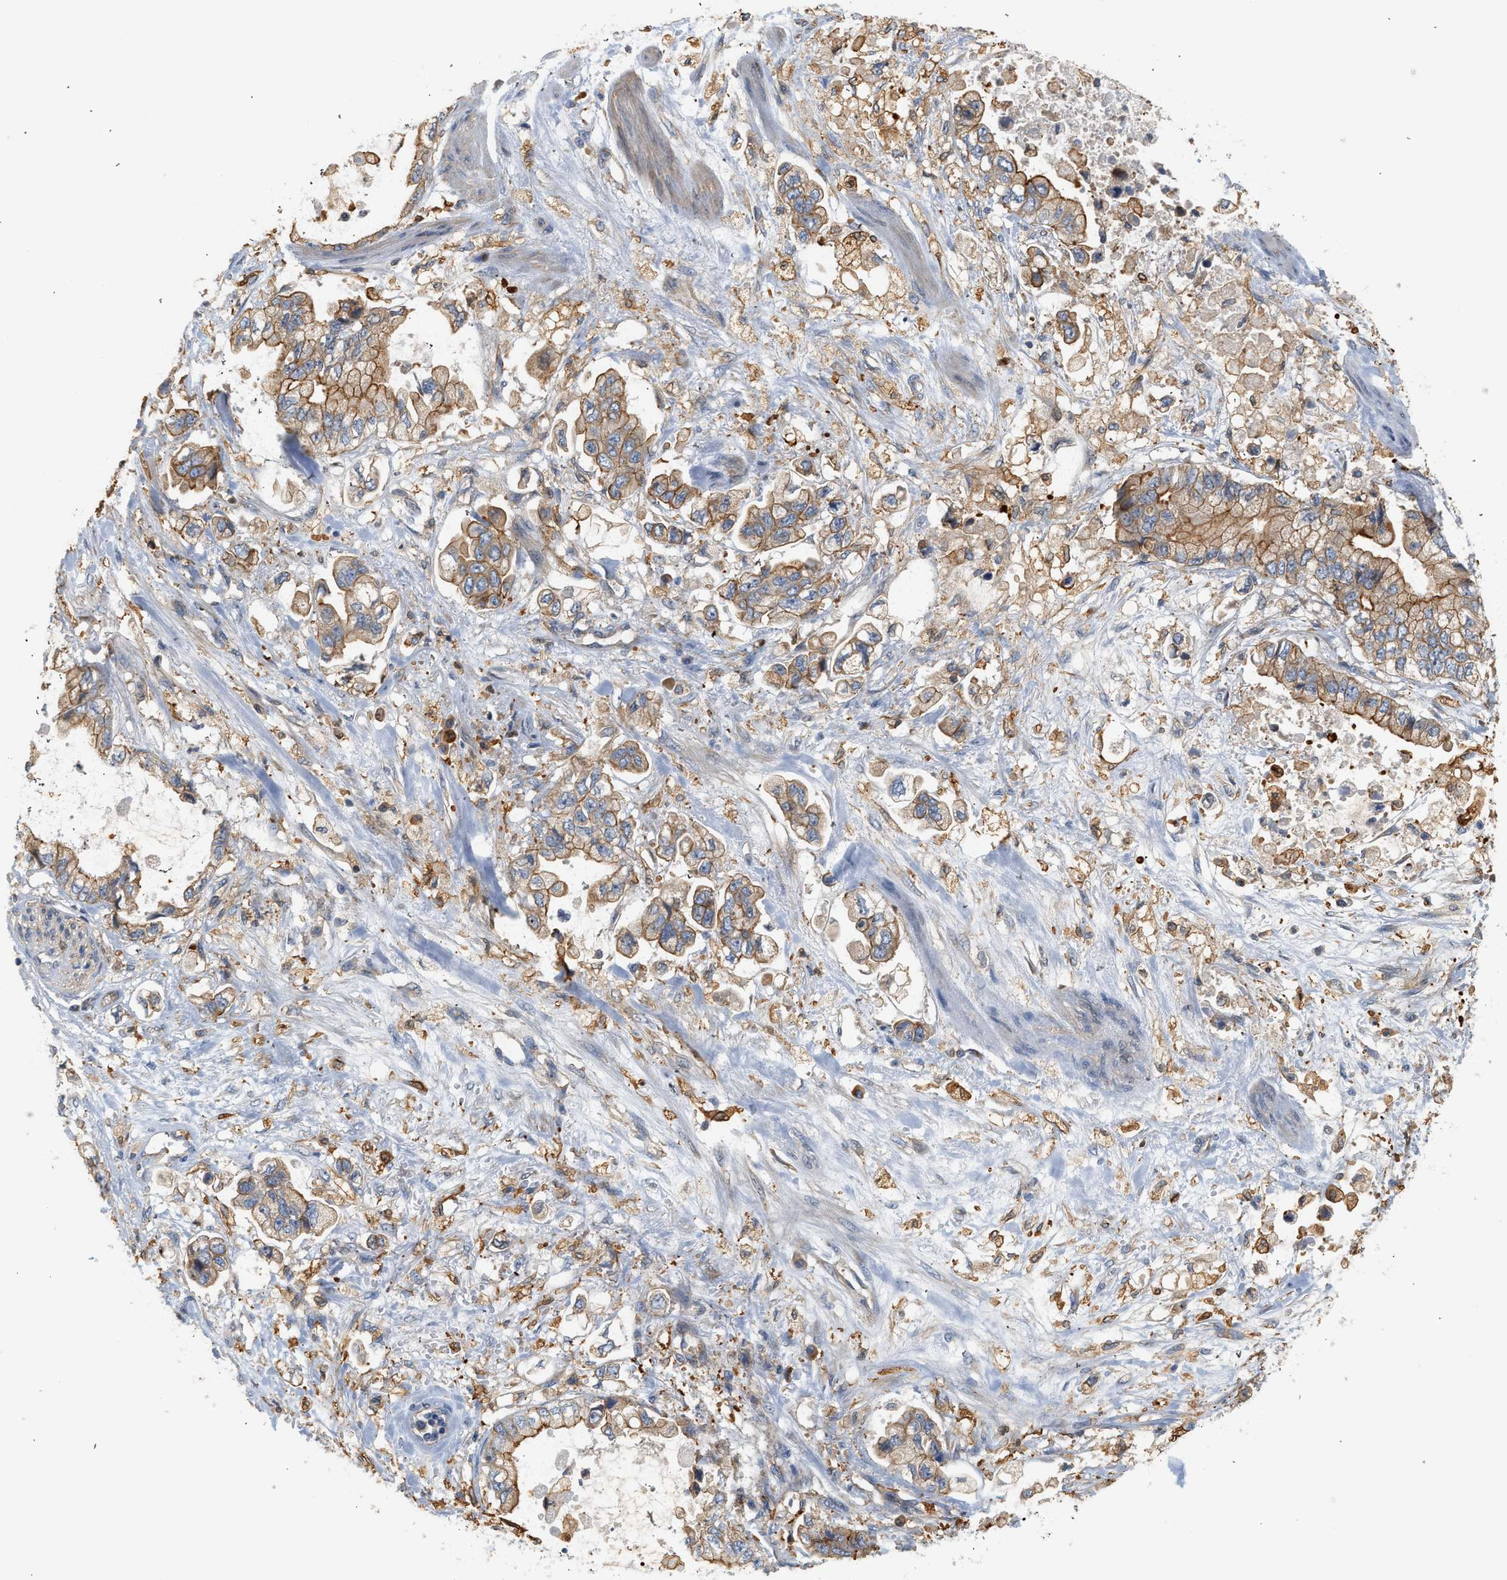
{"staining": {"intensity": "weak", "quantity": ">75%", "location": "cytoplasmic/membranous"}, "tissue": "stomach cancer", "cell_type": "Tumor cells", "image_type": "cancer", "snomed": [{"axis": "morphology", "description": "Normal tissue, NOS"}, {"axis": "morphology", "description": "Adenocarcinoma, NOS"}, {"axis": "topography", "description": "Stomach"}], "caption": "This is an image of IHC staining of stomach cancer (adenocarcinoma), which shows weak positivity in the cytoplasmic/membranous of tumor cells.", "gene": "CTXN1", "patient": {"sex": "male", "age": 62}}